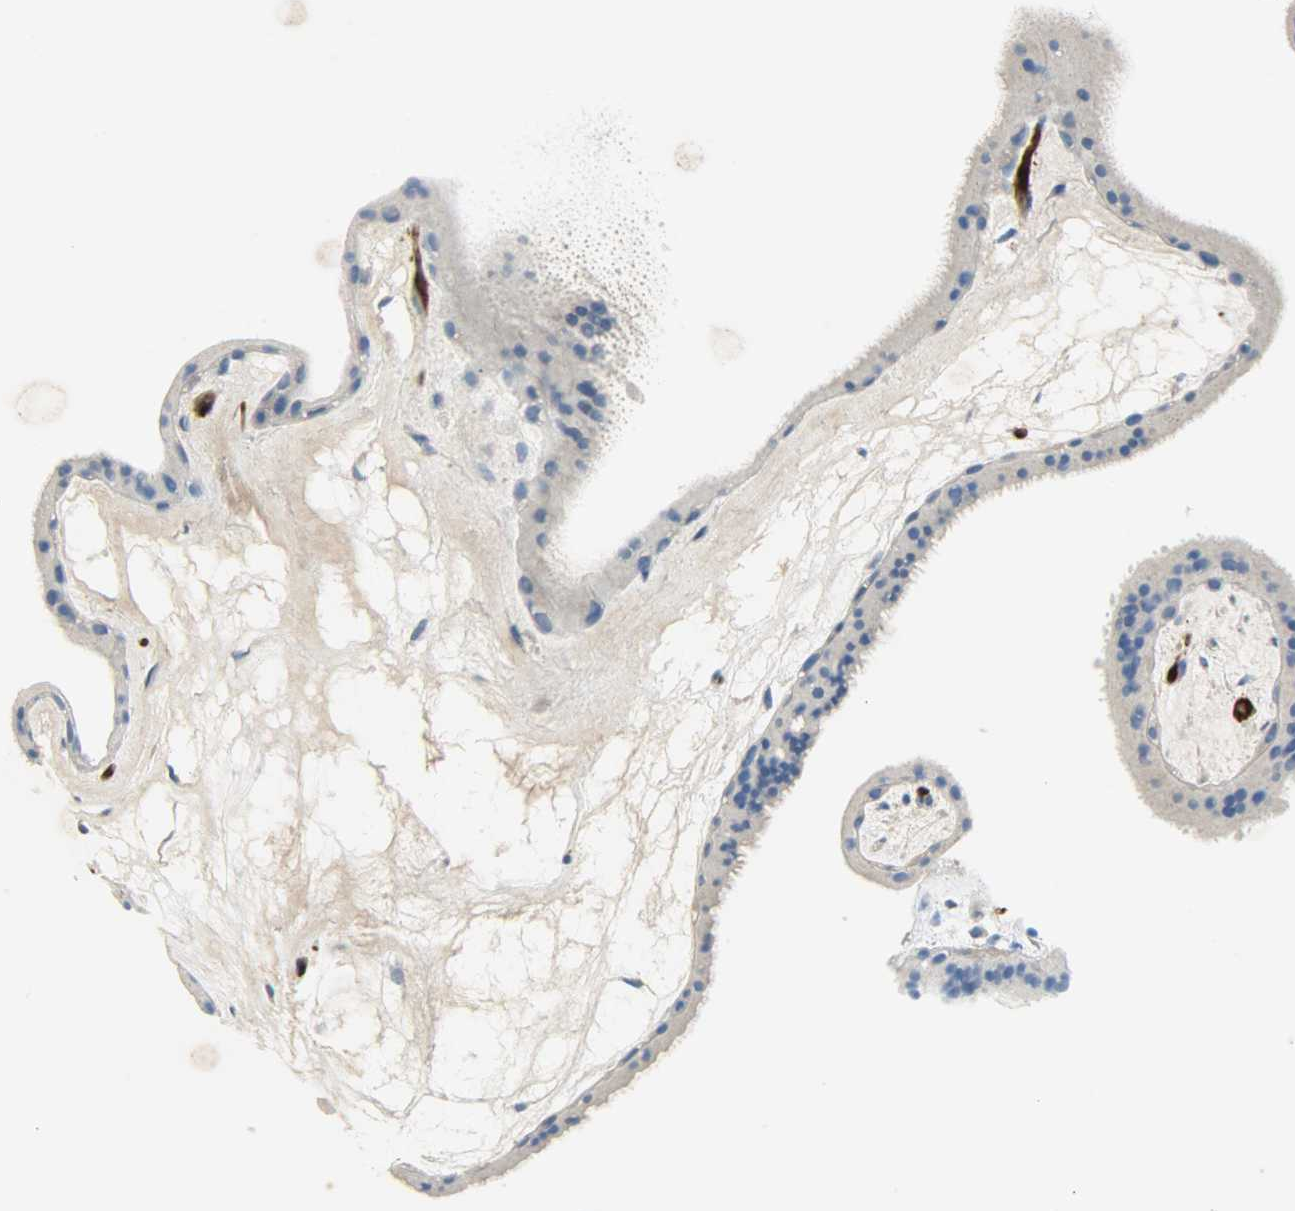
{"staining": {"intensity": "weak", "quantity": "<25%", "location": "cytoplasmic/membranous"}, "tissue": "placenta", "cell_type": "Trophoblastic cells", "image_type": "normal", "snomed": [{"axis": "morphology", "description": "Normal tissue, NOS"}, {"axis": "topography", "description": "Placenta"}], "caption": "There is no significant staining in trophoblastic cells of placenta. The staining was performed using DAB (3,3'-diaminobenzidine) to visualize the protein expression in brown, while the nuclei were stained in blue with hematoxylin (Magnification: 20x).", "gene": "WARS1", "patient": {"sex": "female", "age": 19}}